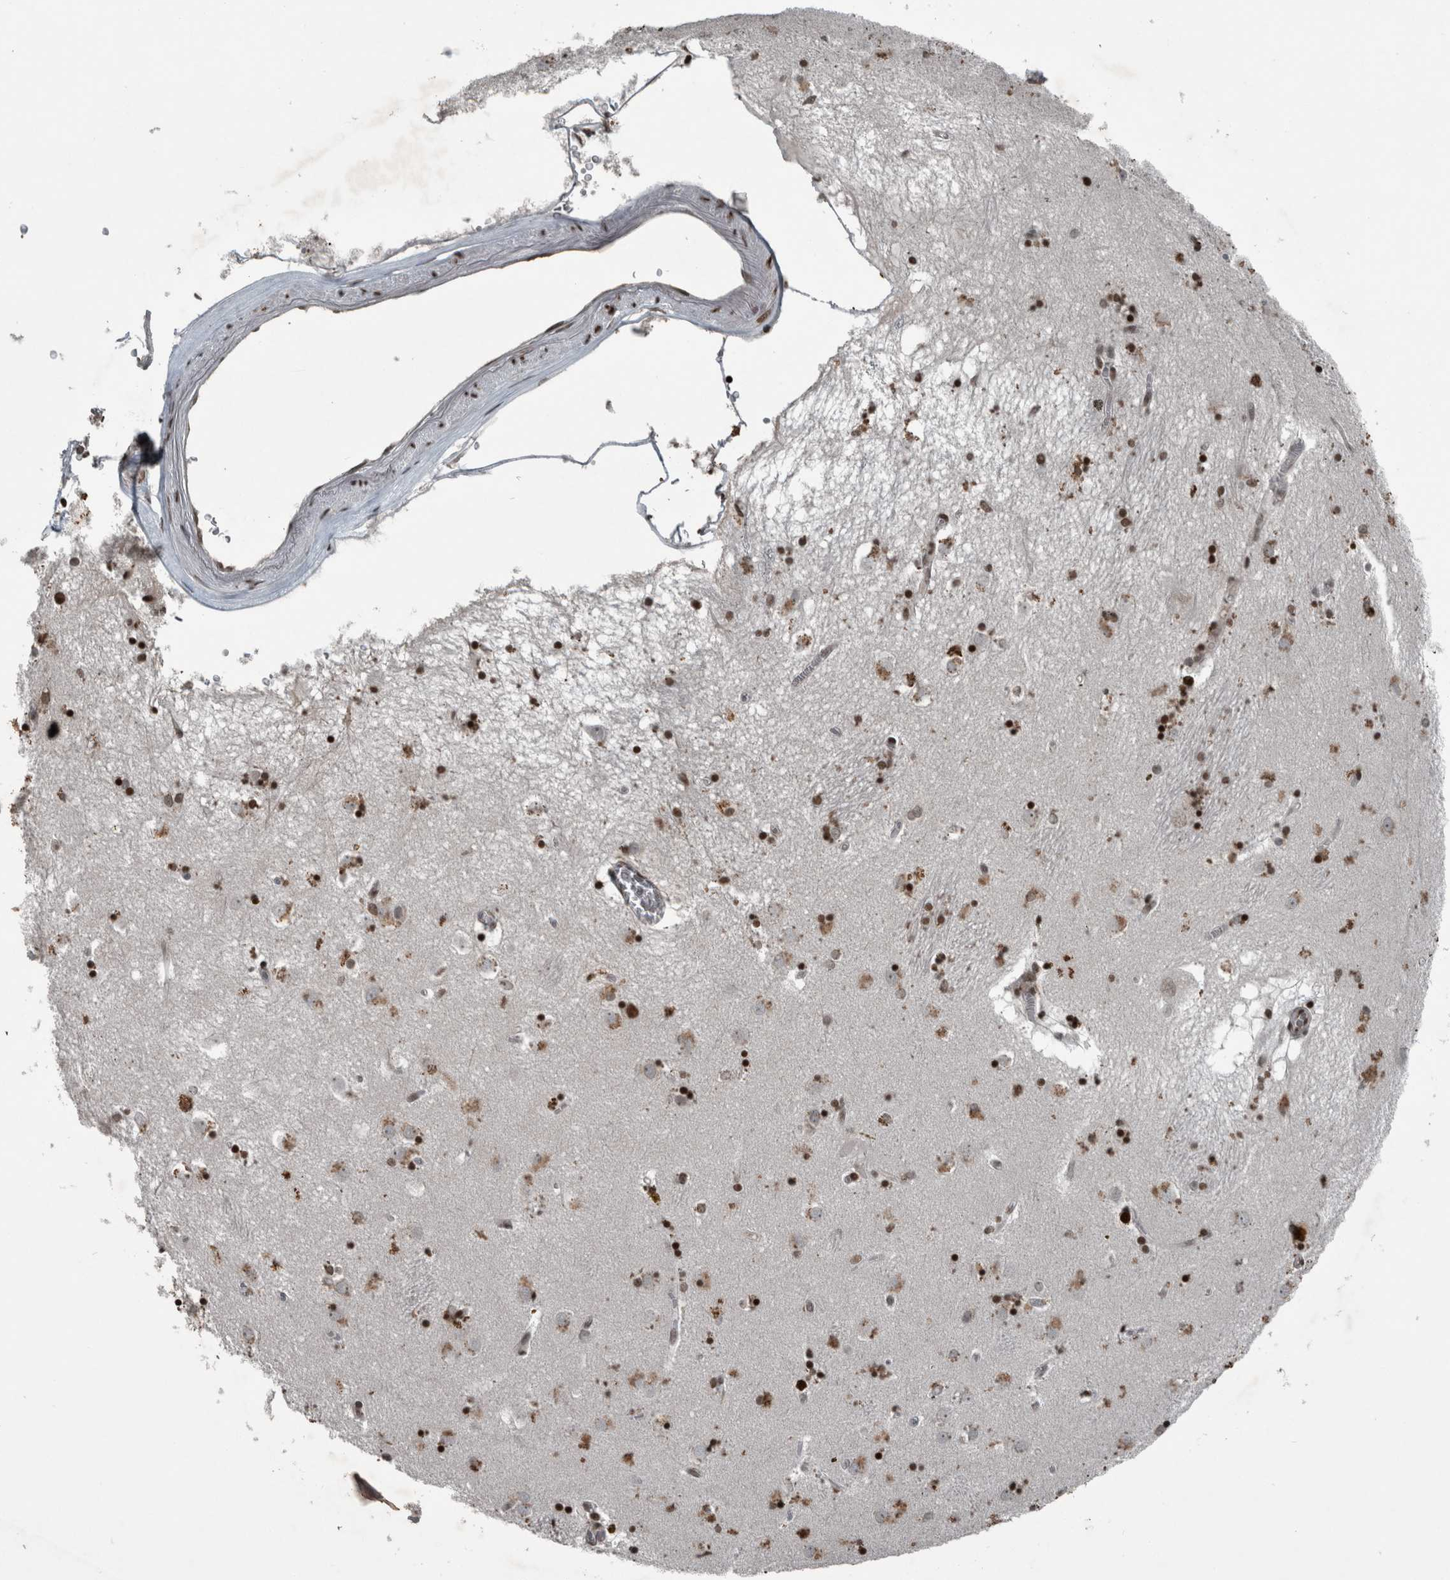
{"staining": {"intensity": "strong", "quantity": ">75%", "location": "nuclear"}, "tissue": "caudate", "cell_type": "Glial cells", "image_type": "normal", "snomed": [{"axis": "morphology", "description": "Normal tissue, NOS"}, {"axis": "topography", "description": "Lateral ventricle wall"}], "caption": "Benign caudate exhibits strong nuclear expression in about >75% of glial cells, visualized by immunohistochemistry. The staining was performed using DAB to visualize the protein expression in brown, while the nuclei were stained in blue with hematoxylin (Magnification: 20x).", "gene": "UNC50", "patient": {"sex": "male", "age": 70}}